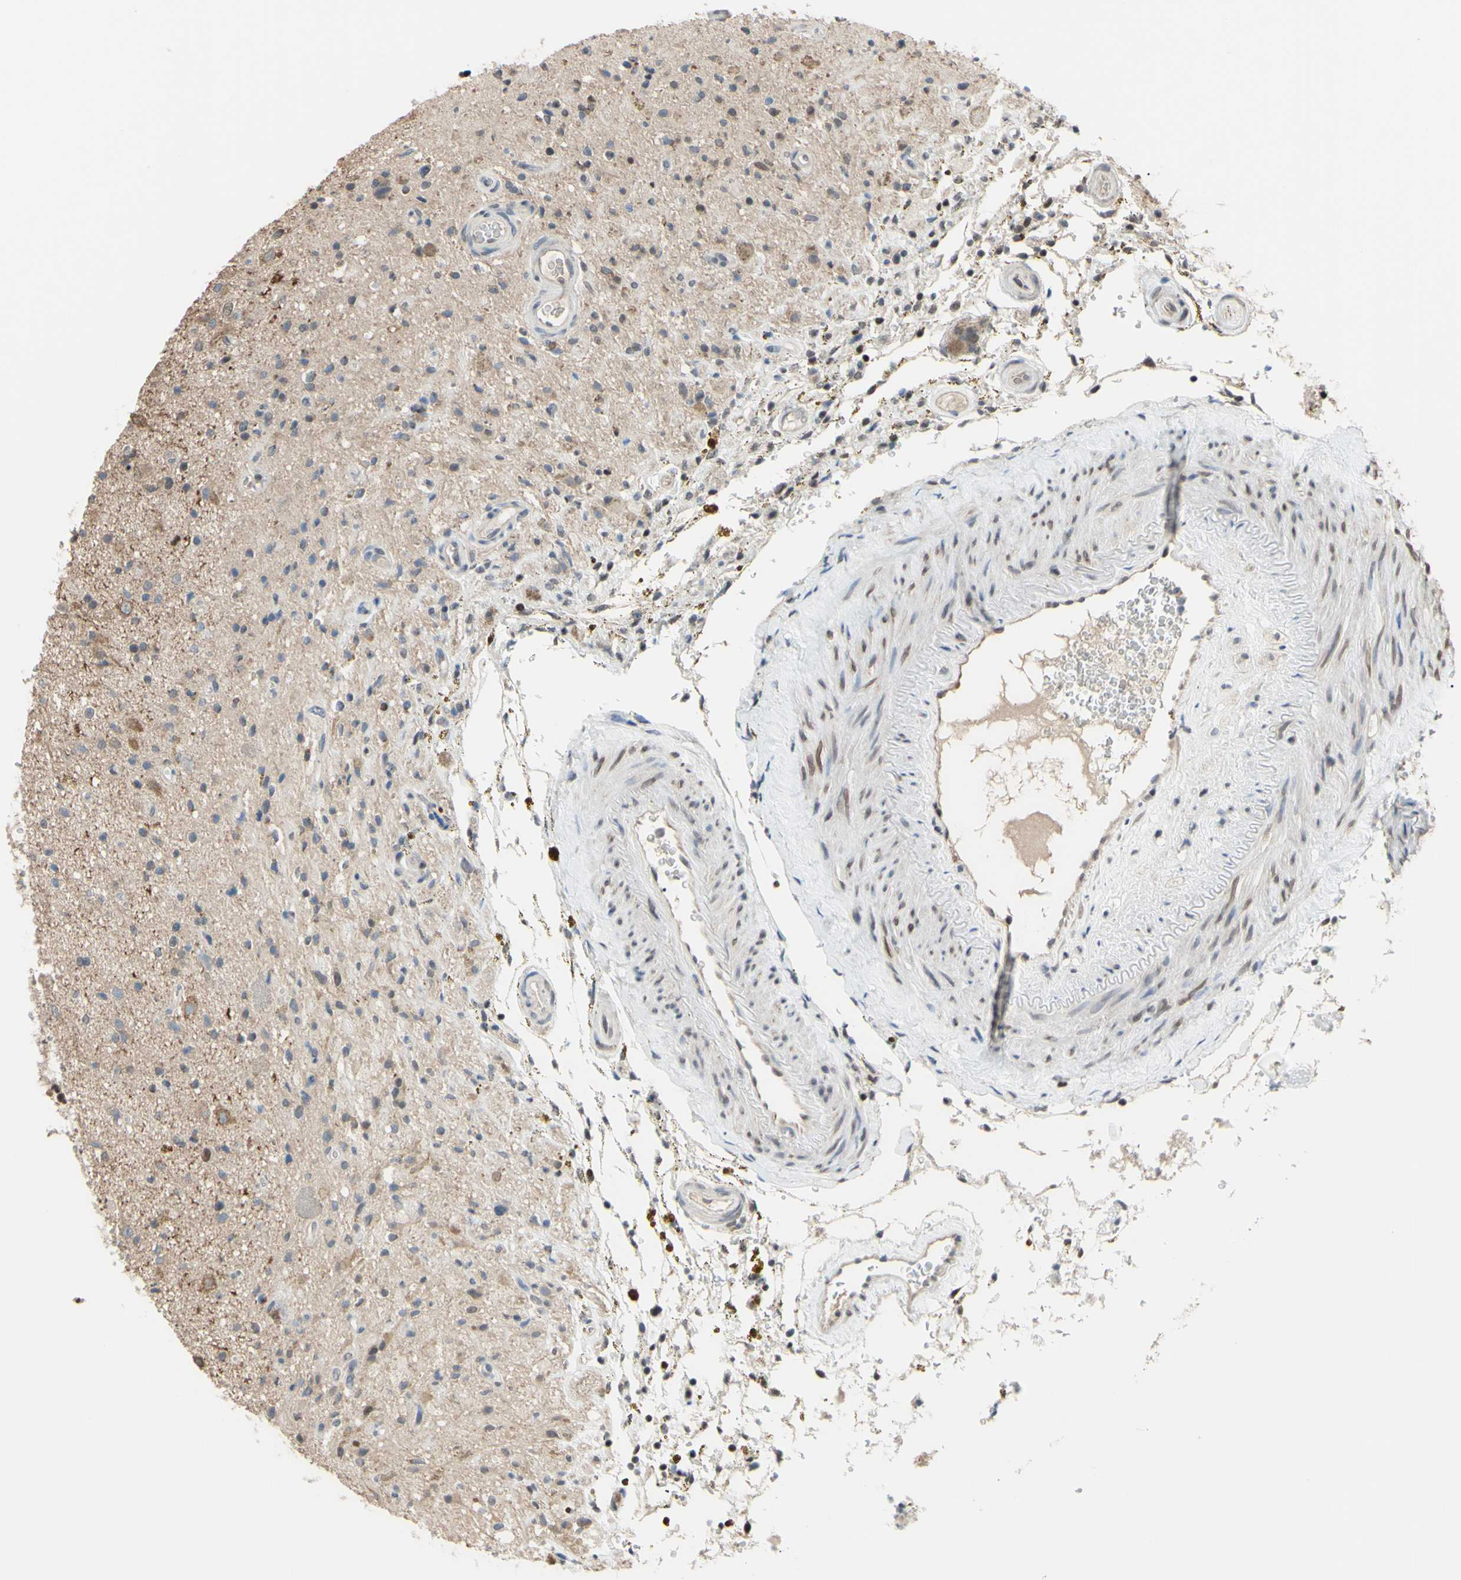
{"staining": {"intensity": "moderate", "quantity": "25%-75%", "location": "cytoplasmic/membranous"}, "tissue": "glioma", "cell_type": "Tumor cells", "image_type": "cancer", "snomed": [{"axis": "morphology", "description": "Glioma, malignant, High grade"}, {"axis": "topography", "description": "Brain"}], "caption": "Immunohistochemistry of malignant glioma (high-grade) exhibits medium levels of moderate cytoplasmic/membranous expression in about 25%-75% of tumor cells. (DAB IHC with brightfield microscopy, high magnification).", "gene": "SP4", "patient": {"sex": "male", "age": 33}}